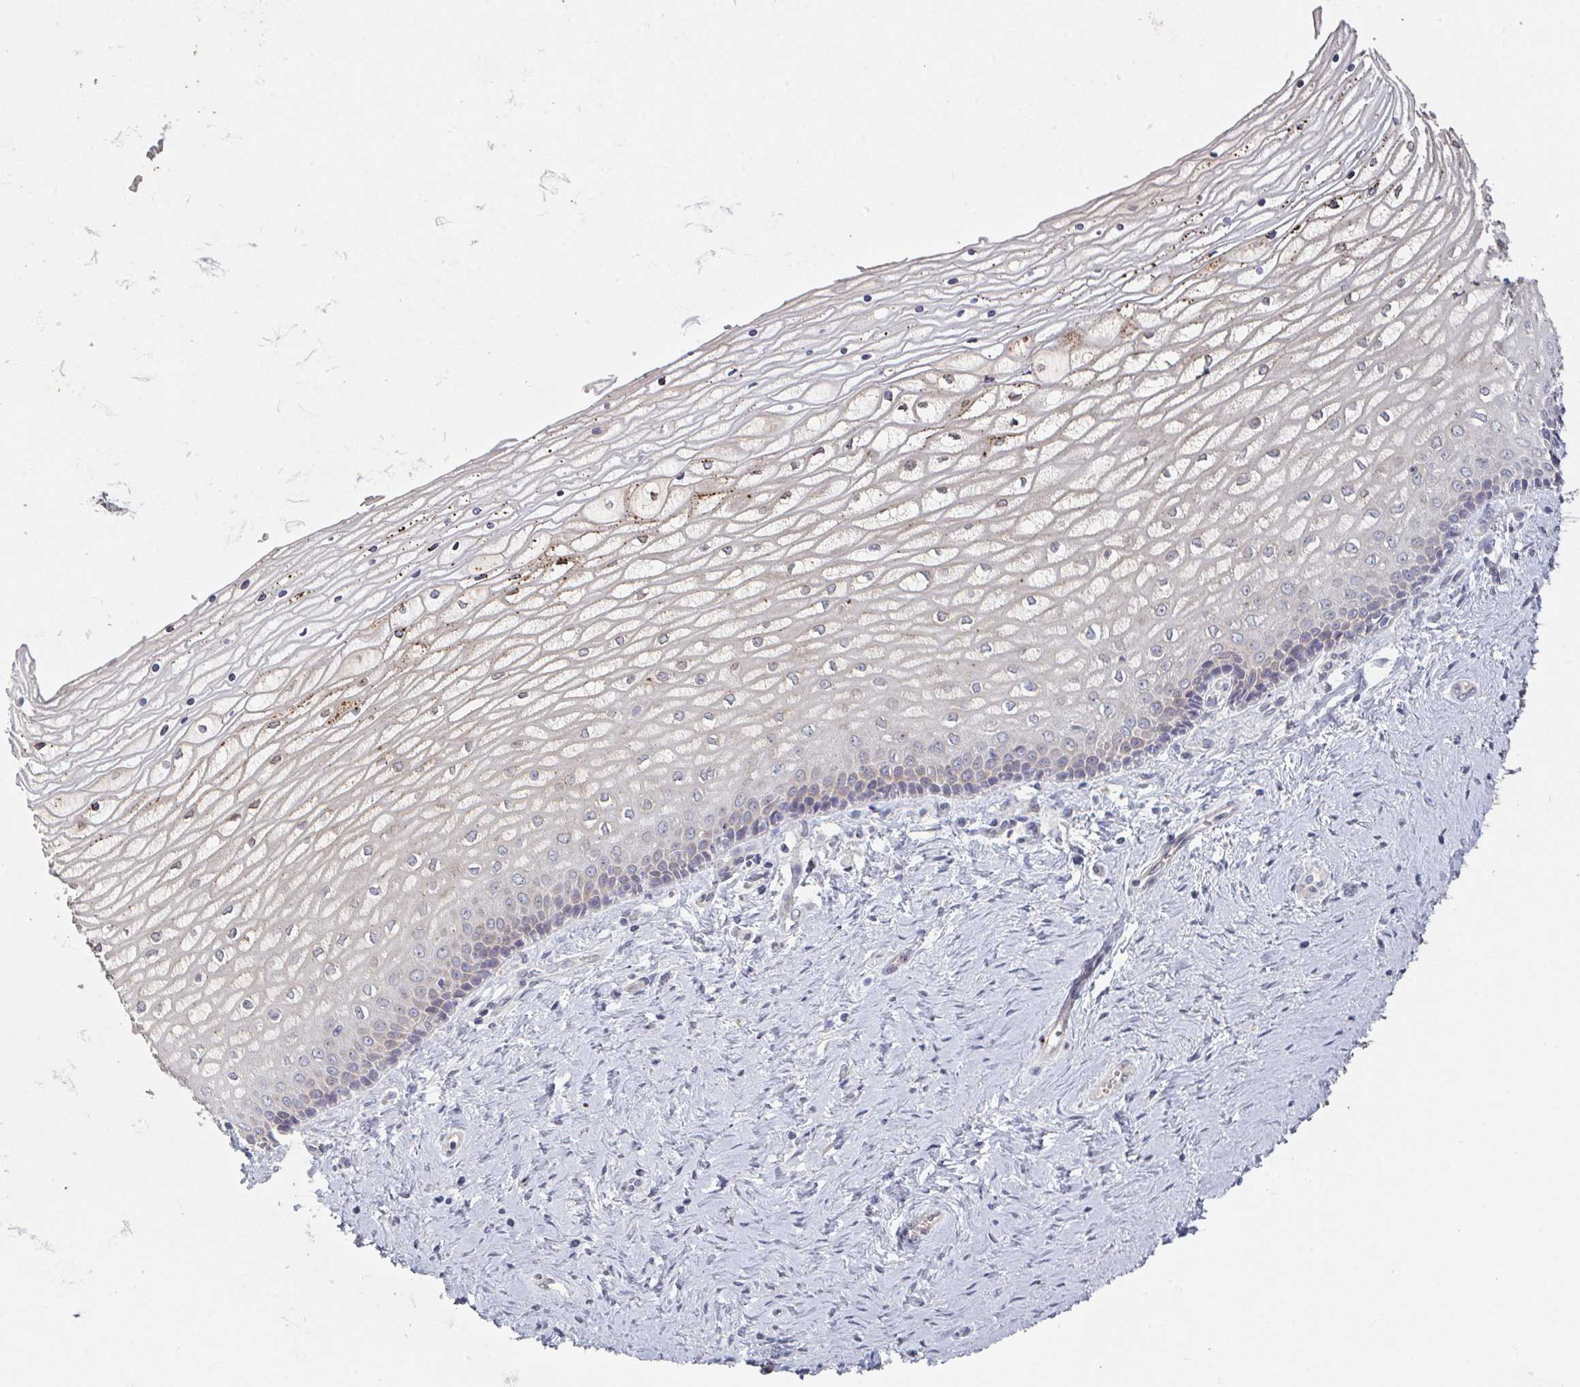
{"staining": {"intensity": "strong", "quantity": "<25%", "location": "cytoplasmic/membranous"}, "tissue": "vagina", "cell_type": "Squamous epithelial cells", "image_type": "normal", "snomed": [{"axis": "morphology", "description": "Normal tissue, NOS"}, {"axis": "topography", "description": "Vagina"}], "caption": "Immunohistochemistry (IHC) image of normal vagina stained for a protein (brown), which exhibits medium levels of strong cytoplasmic/membranous expression in about <25% of squamous epithelial cells.", "gene": "ELOVL1", "patient": {"sex": "female", "age": 45}}